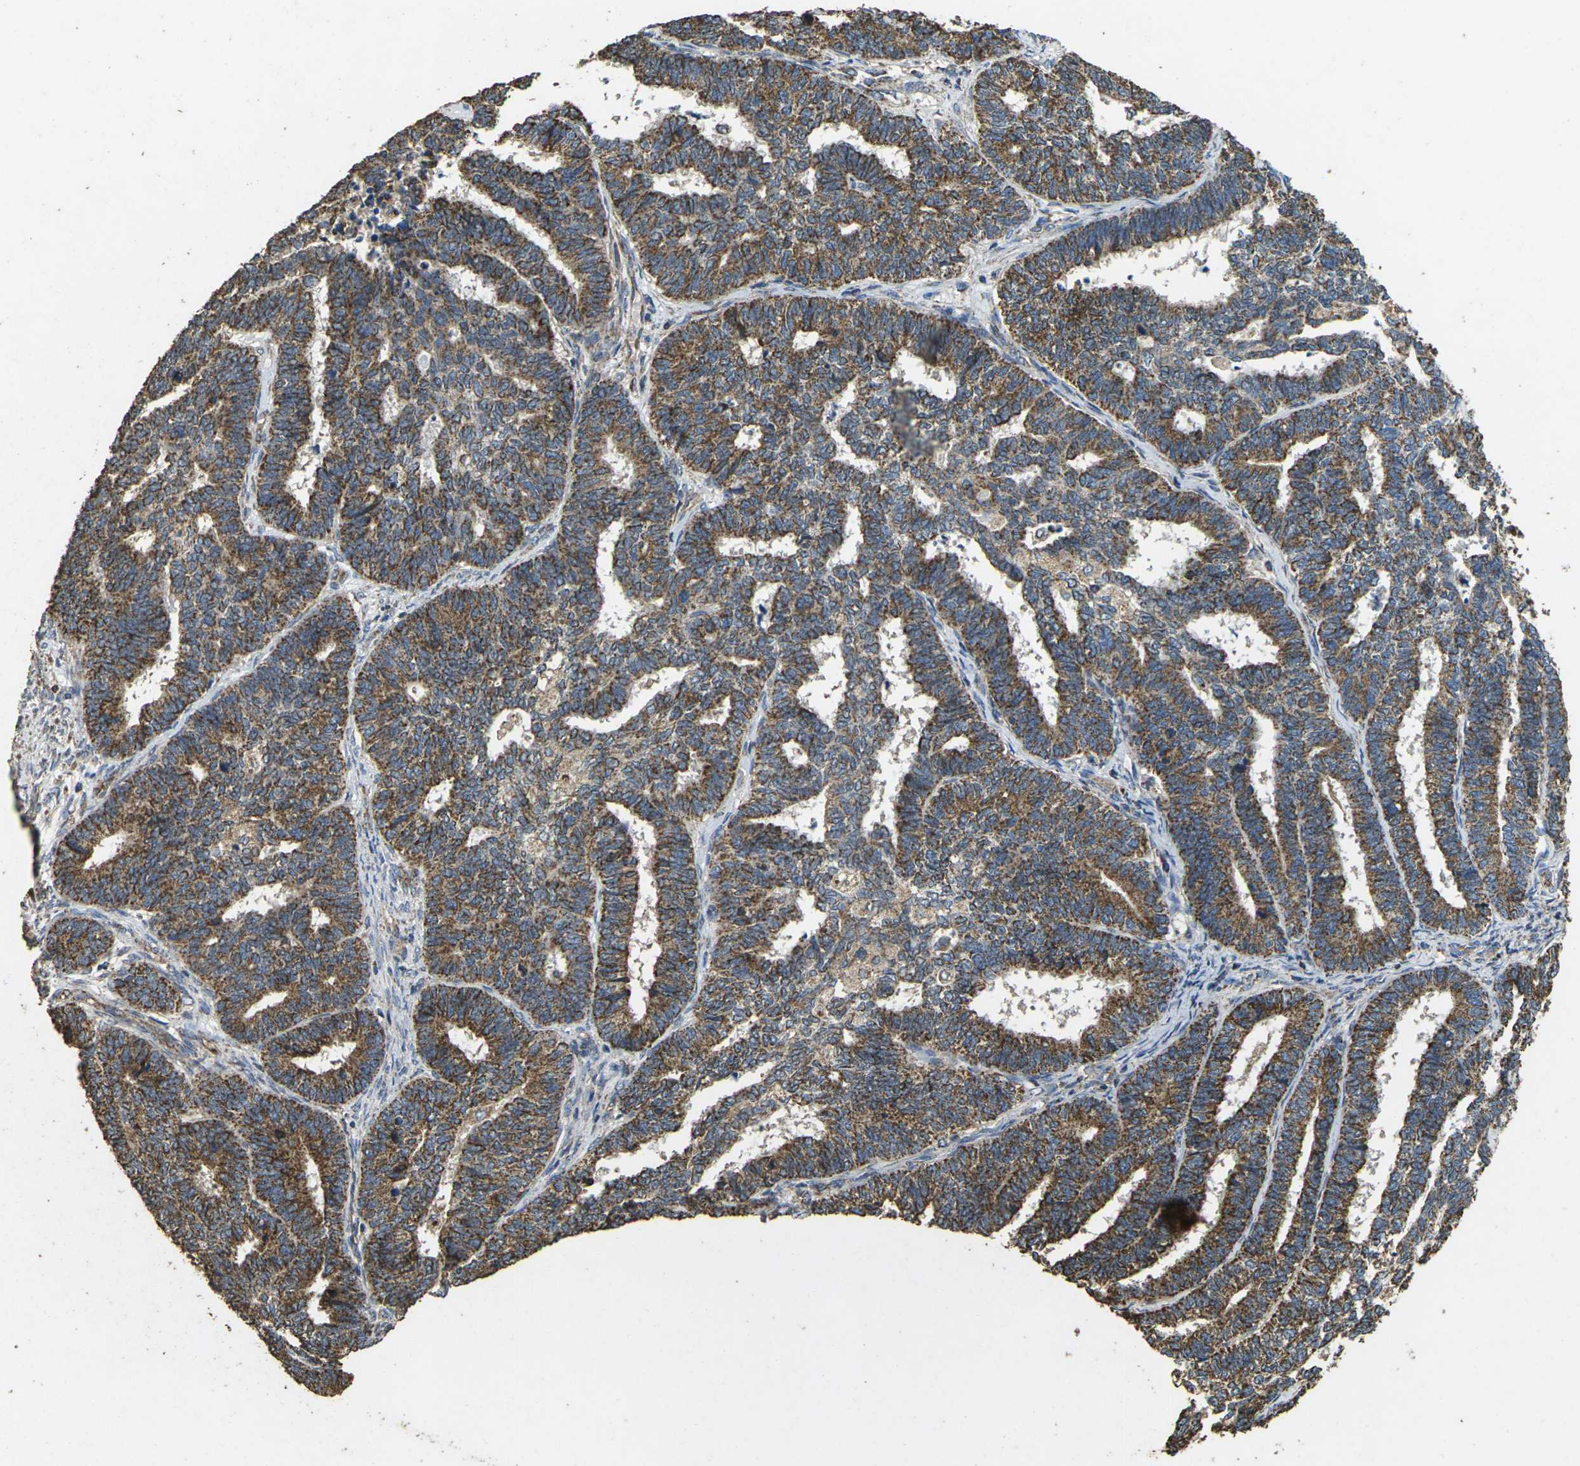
{"staining": {"intensity": "moderate", "quantity": ">75%", "location": "cytoplasmic/membranous"}, "tissue": "endometrial cancer", "cell_type": "Tumor cells", "image_type": "cancer", "snomed": [{"axis": "morphology", "description": "Adenocarcinoma, NOS"}, {"axis": "topography", "description": "Endometrium"}], "caption": "A brown stain shows moderate cytoplasmic/membranous positivity of a protein in human endometrial cancer tumor cells. The protein of interest is stained brown, and the nuclei are stained in blue (DAB (3,3'-diaminobenzidine) IHC with brightfield microscopy, high magnification).", "gene": "MAPK11", "patient": {"sex": "female", "age": 70}}